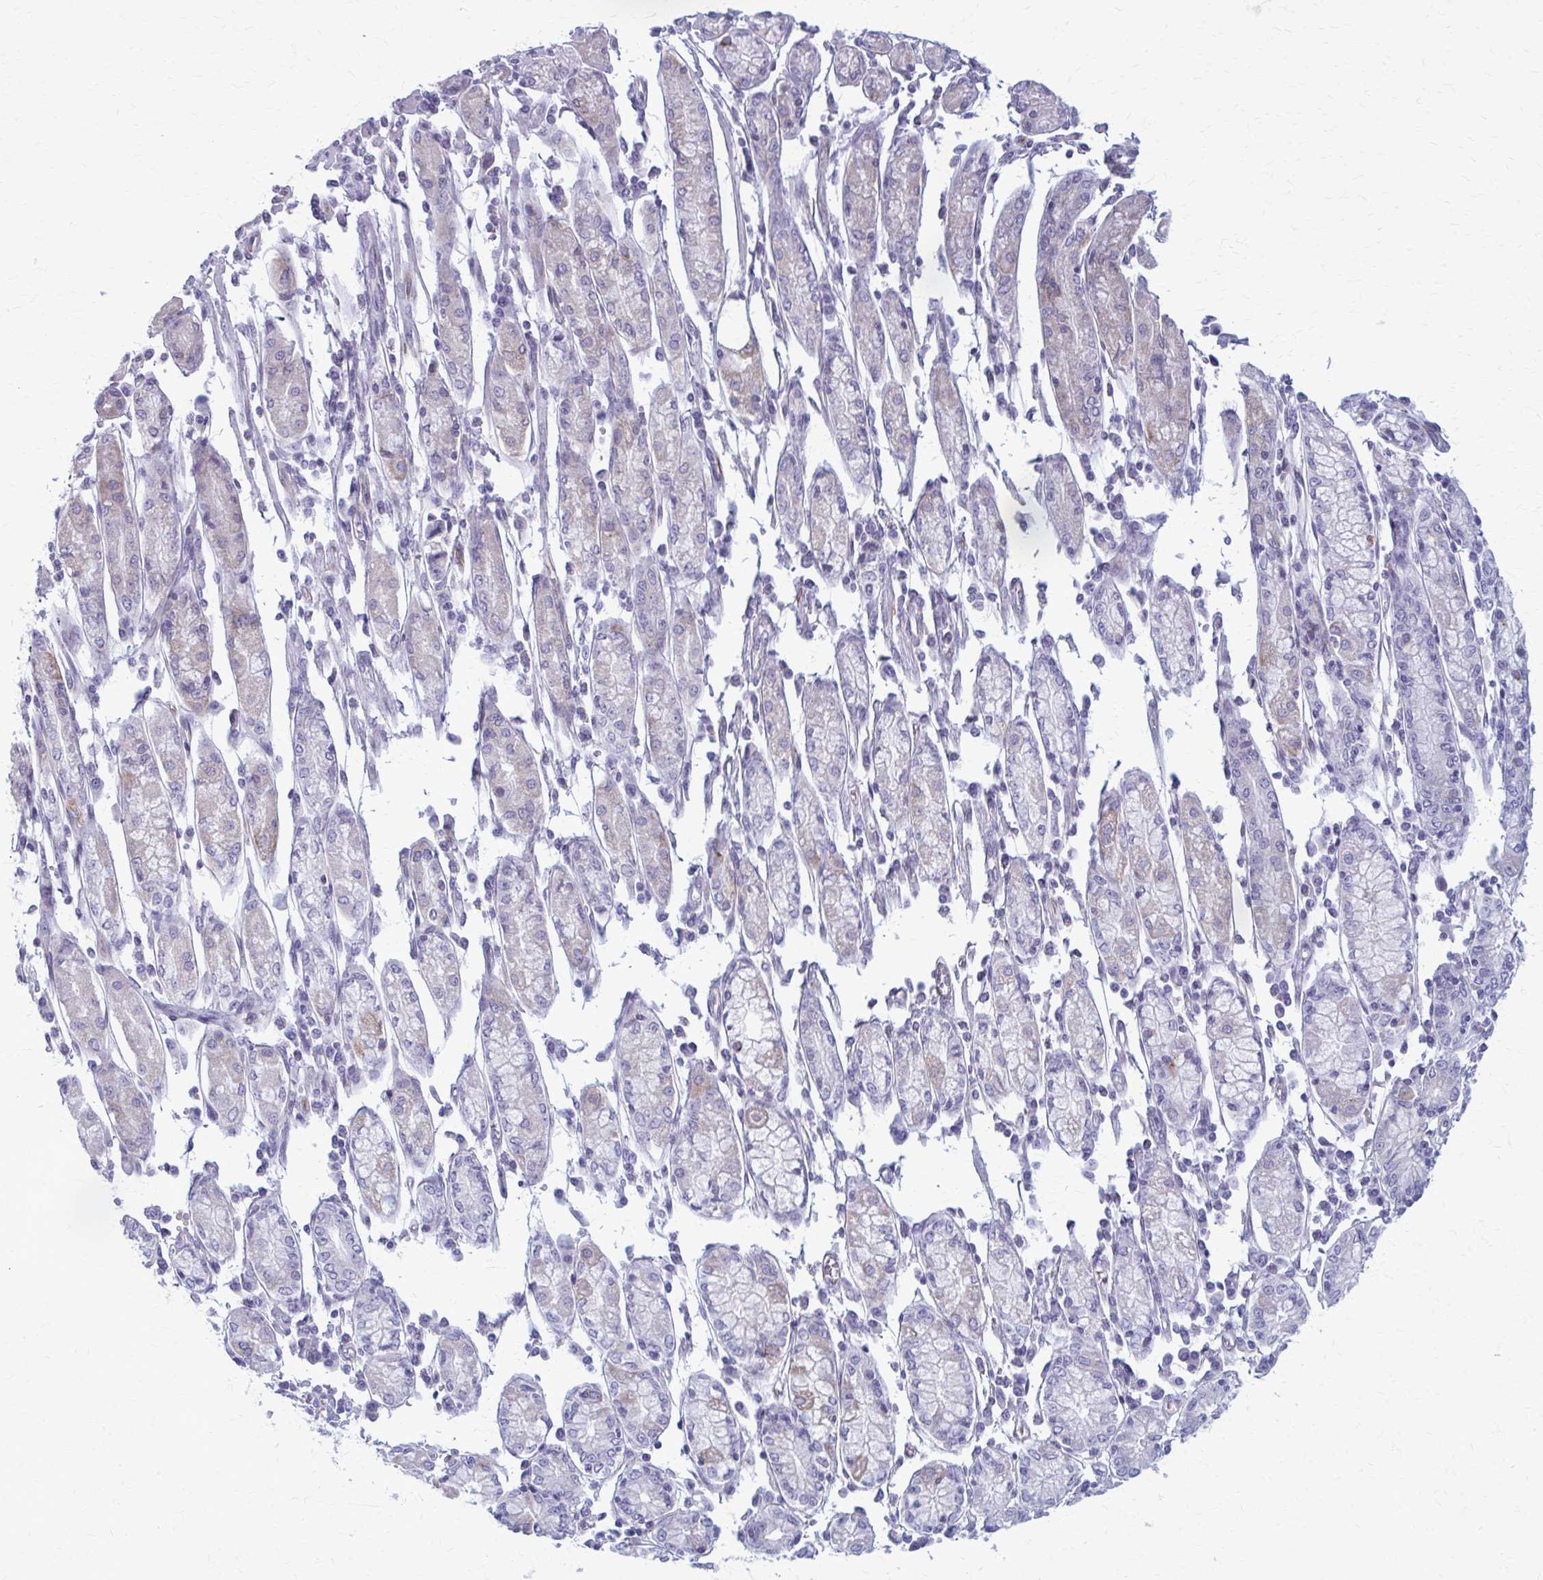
{"staining": {"intensity": "negative", "quantity": "none", "location": "none"}, "tissue": "stomach cancer", "cell_type": "Tumor cells", "image_type": "cancer", "snomed": [{"axis": "morphology", "description": "Adenocarcinoma, NOS"}, {"axis": "topography", "description": "Stomach"}], "caption": "Immunohistochemical staining of stomach adenocarcinoma shows no significant expression in tumor cells.", "gene": "CASQ2", "patient": {"sex": "female", "age": 59}}